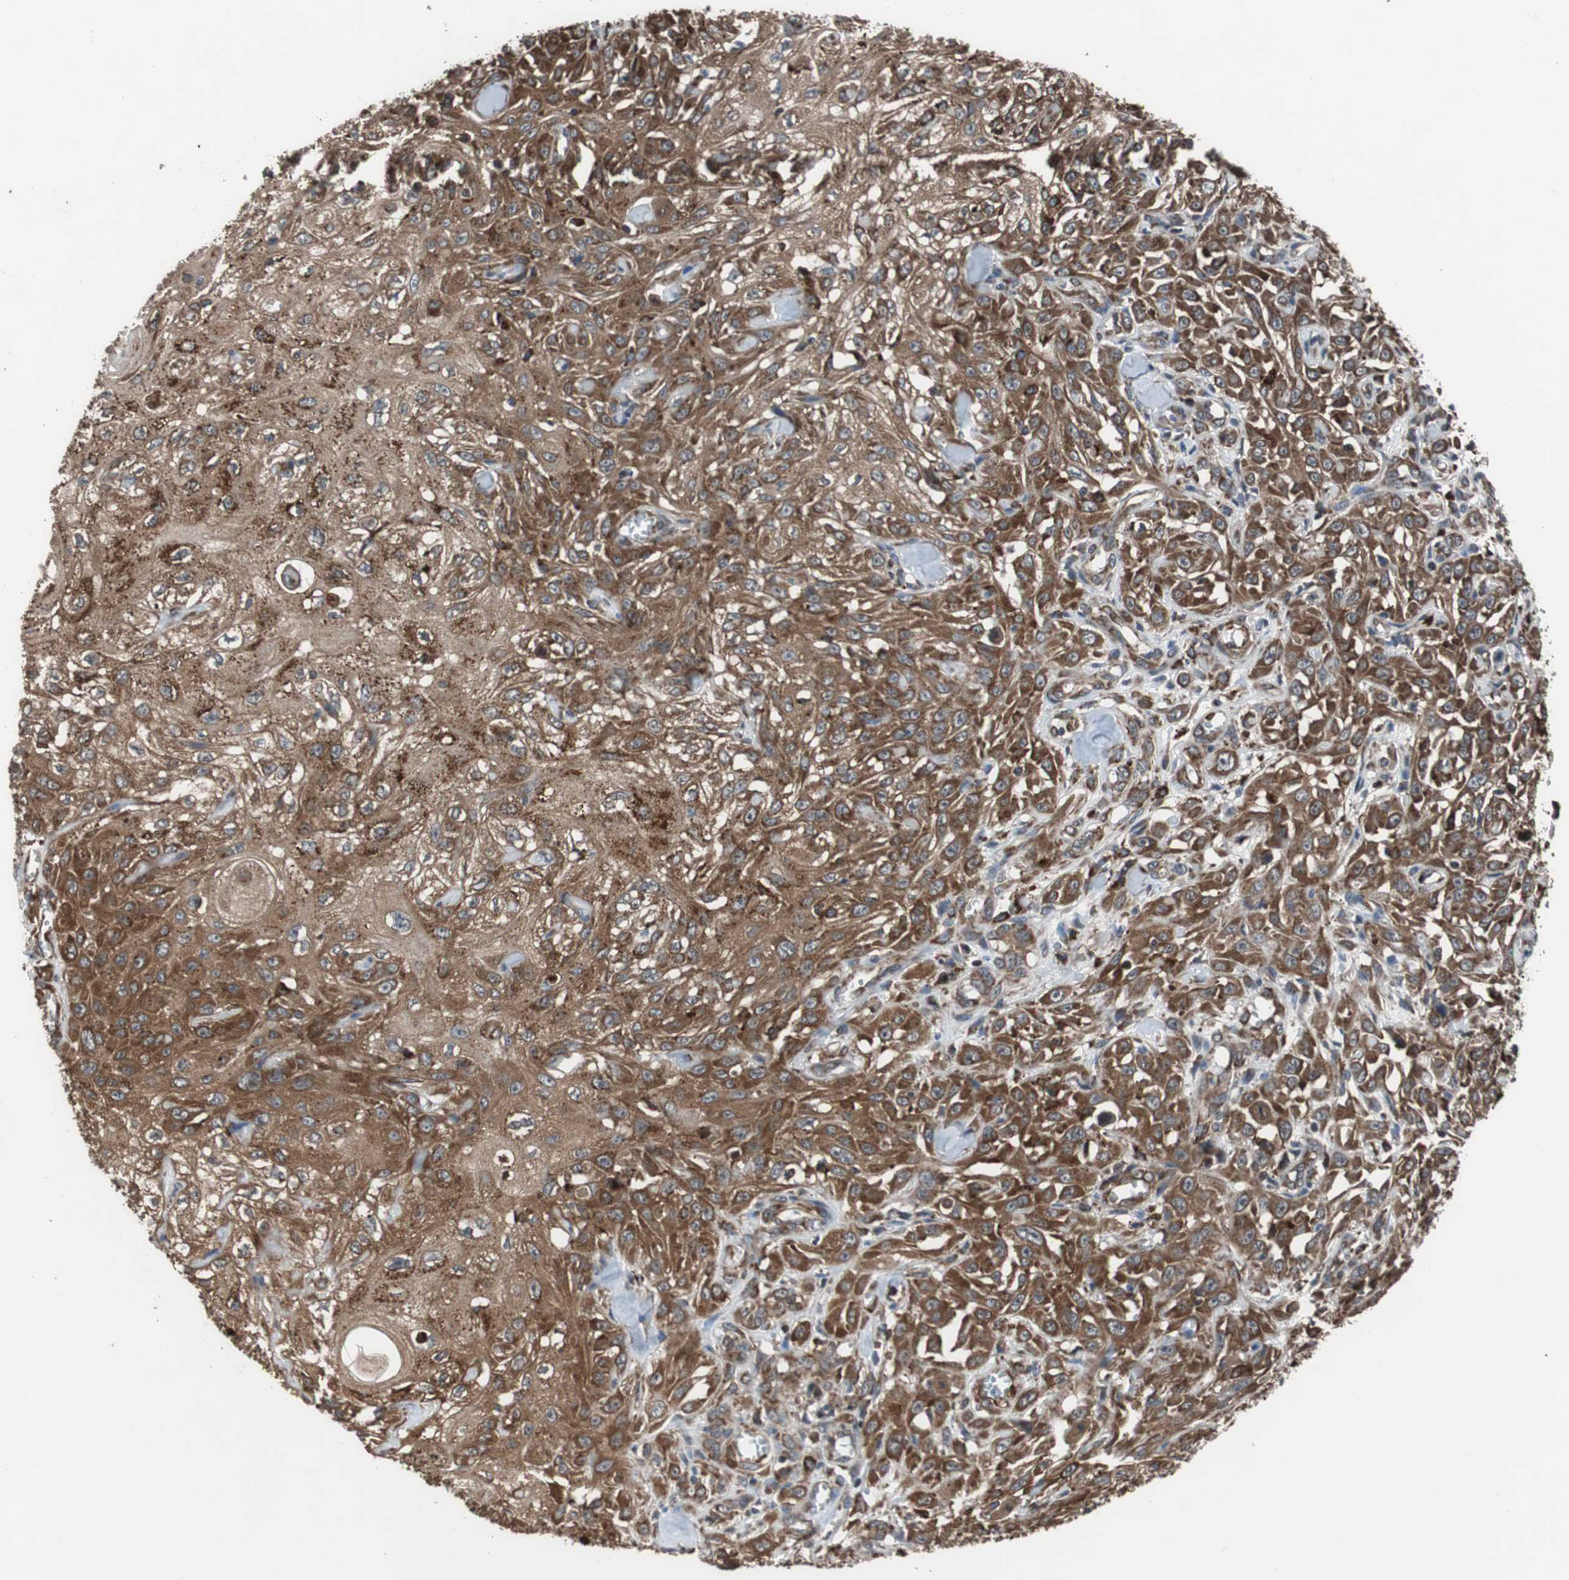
{"staining": {"intensity": "strong", "quantity": ">75%", "location": "cytoplasmic/membranous"}, "tissue": "skin cancer", "cell_type": "Tumor cells", "image_type": "cancer", "snomed": [{"axis": "morphology", "description": "Squamous cell carcinoma, NOS"}, {"axis": "morphology", "description": "Squamous cell carcinoma, metastatic, NOS"}, {"axis": "topography", "description": "Skin"}, {"axis": "topography", "description": "Lymph node"}], "caption": "A micrograph of human skin cancer stained for a protein demonstrates strong cytoplasmic/membranous brown staining in tumor cells. The staining is performed using DAB brown chromogen to label protein expression. The nuclei are counter-stained blue using hematoxylin.", "gene": "USP10", "patient": {"sex": "male", "age": 75}}